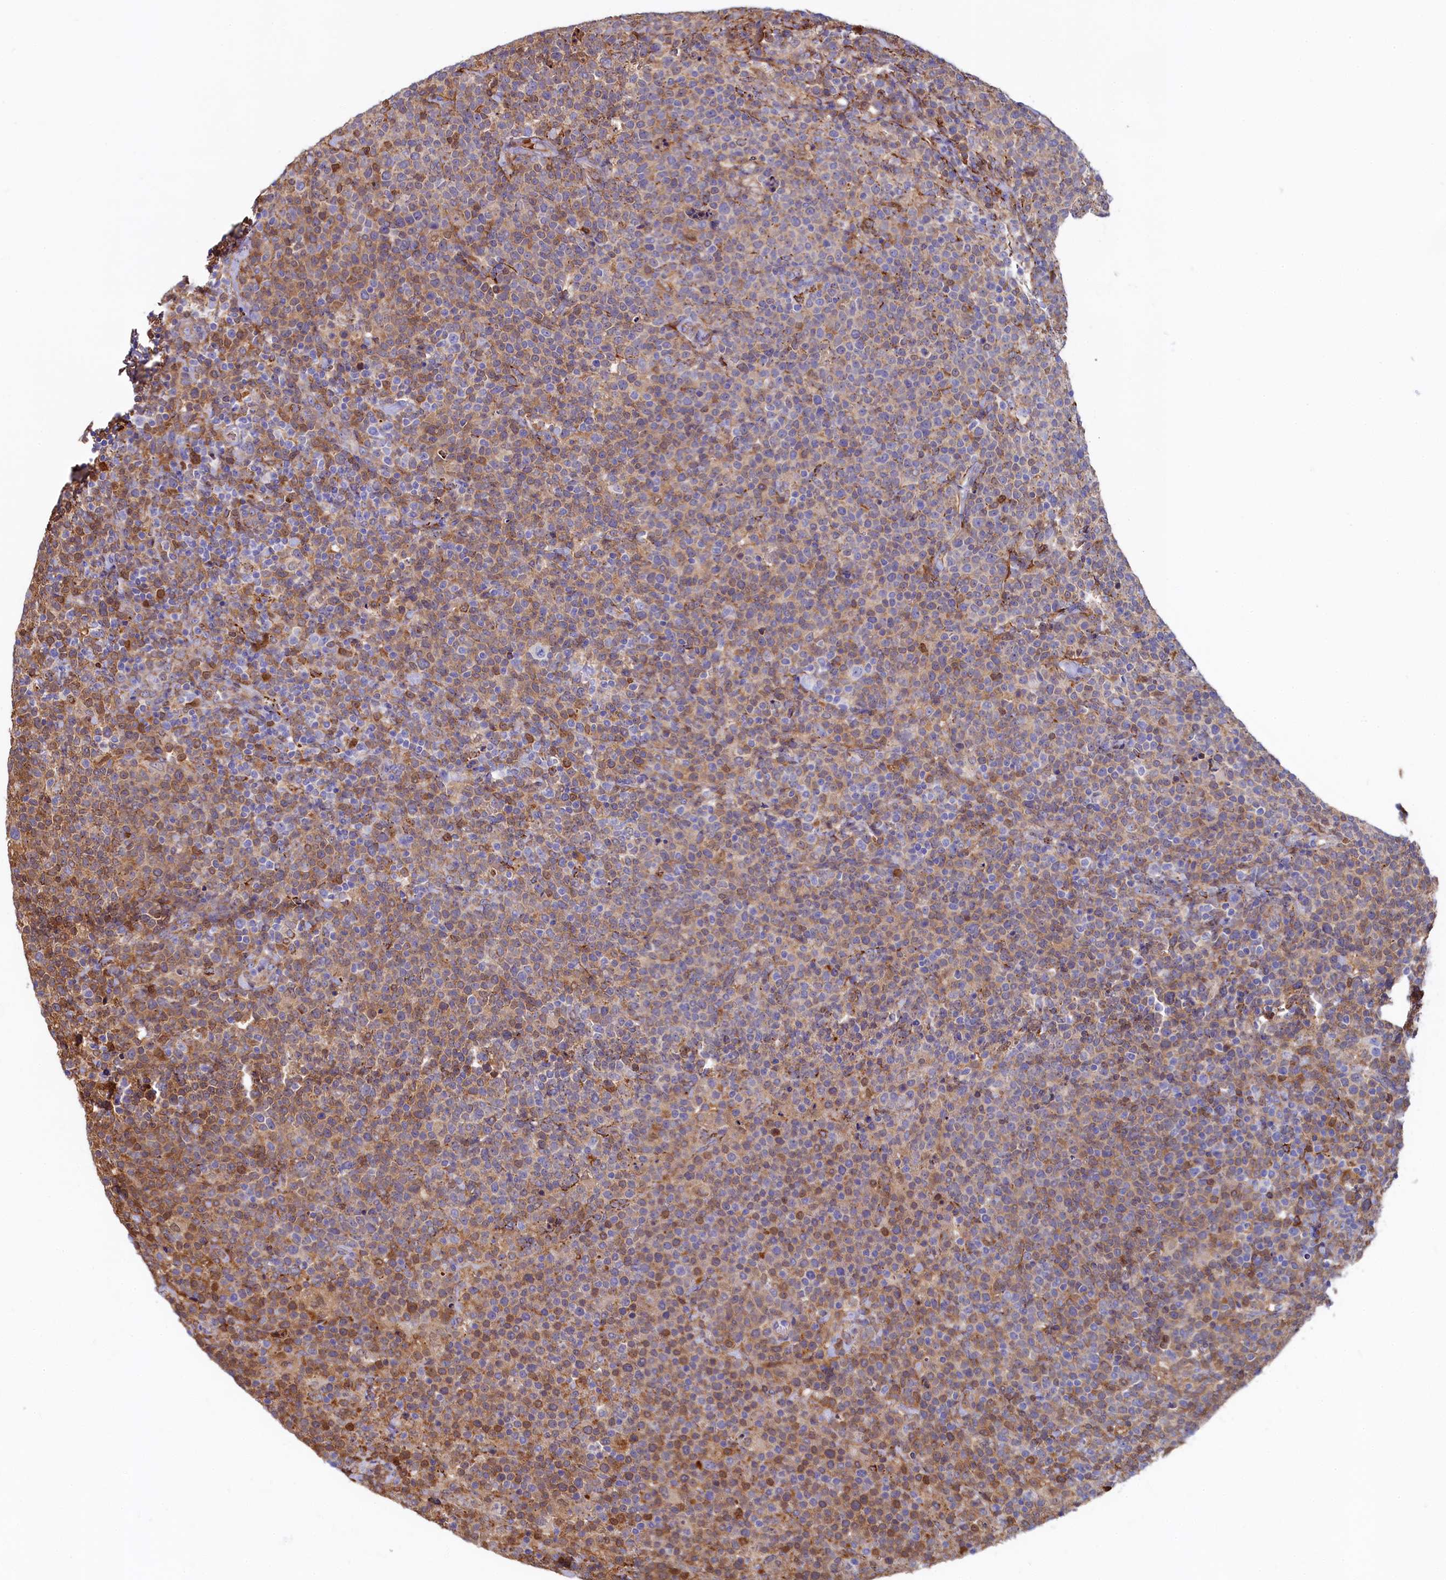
{"staining": {"intensity": "moderate", "quantity": ">75%", "location": "cytoplasmic/membranous"}, "tissue": "lymphoma", "cell_type": "Tumor cells", "image_type": "cancer", "snomed": [{"axis": "morphology", "description": "Malignant lymphoma, non-Hodgkin's type, High grade"}, {"axis": "topography", "description": "Lymph node"}], "caption": "Immunohistochemistry of high-grade malignant lymphoma, non-Hodgkin's type displays medium levels of moderate cytoplasmic/membranous positivity in approximately >75% of tumor cells.", "gene": "ASTE1", "patient": {"sex": "male", "age": 61}}